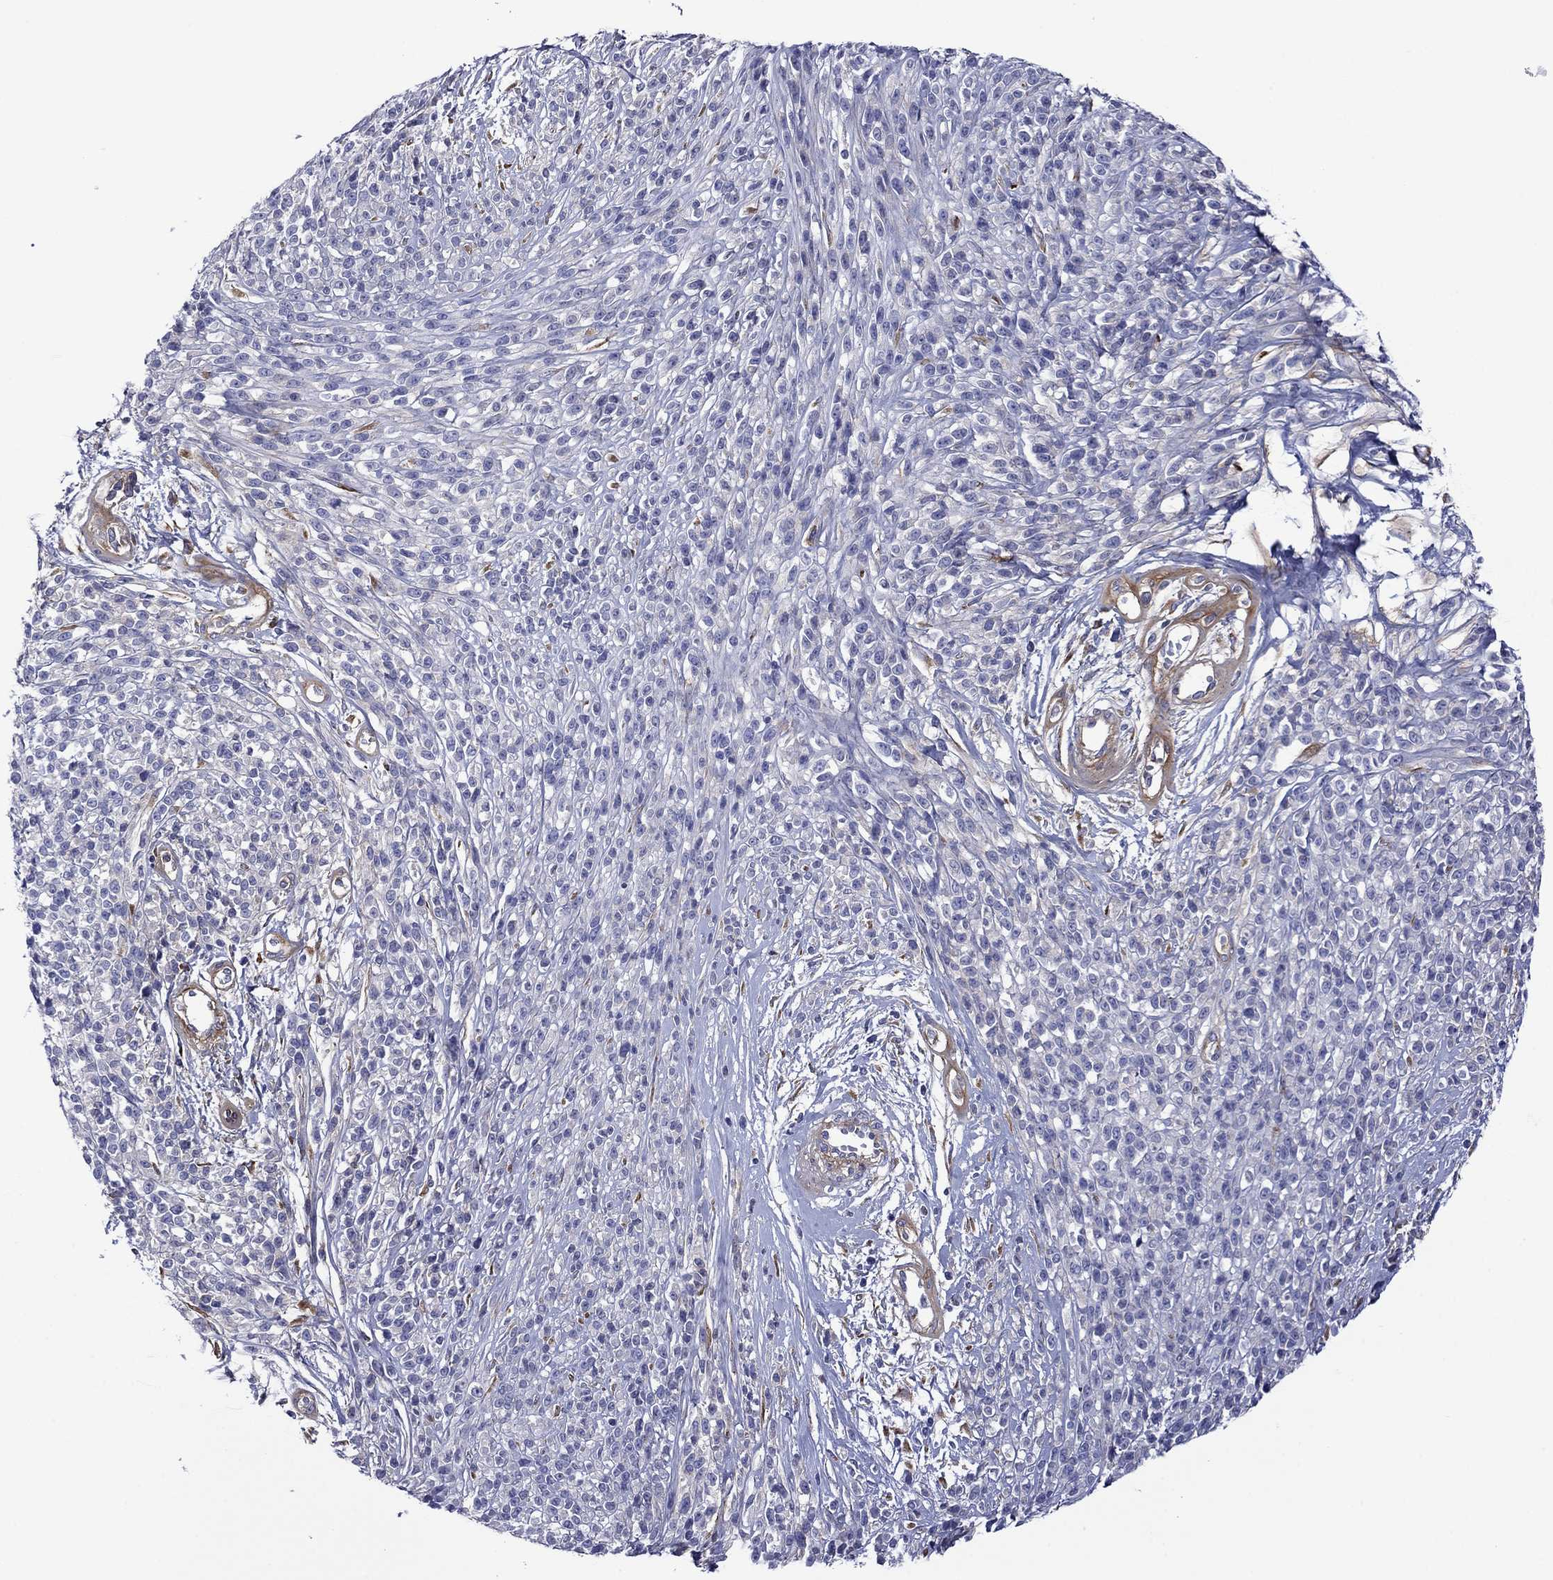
{"staining": {"intensity": "negative", "quantity": "none", "location": "none"}, "tissue": "melanoma", "cell_type": "Tumor cells", "image_type": "cancer", "snomed": [{"axis": "morphology", "description": "Malignant melanoma, NOS"}, {"axis": "topography", "description": "Skin"}, {"axis": "topography", "description": "Skin of trunk"}], "caption": "IHC histopathology image of human melanoma stained for a protein (brown), which reveals no expression in tumor cells.", "gene": "HSPG2", "patient": {"sex": "male", "age": 74}}